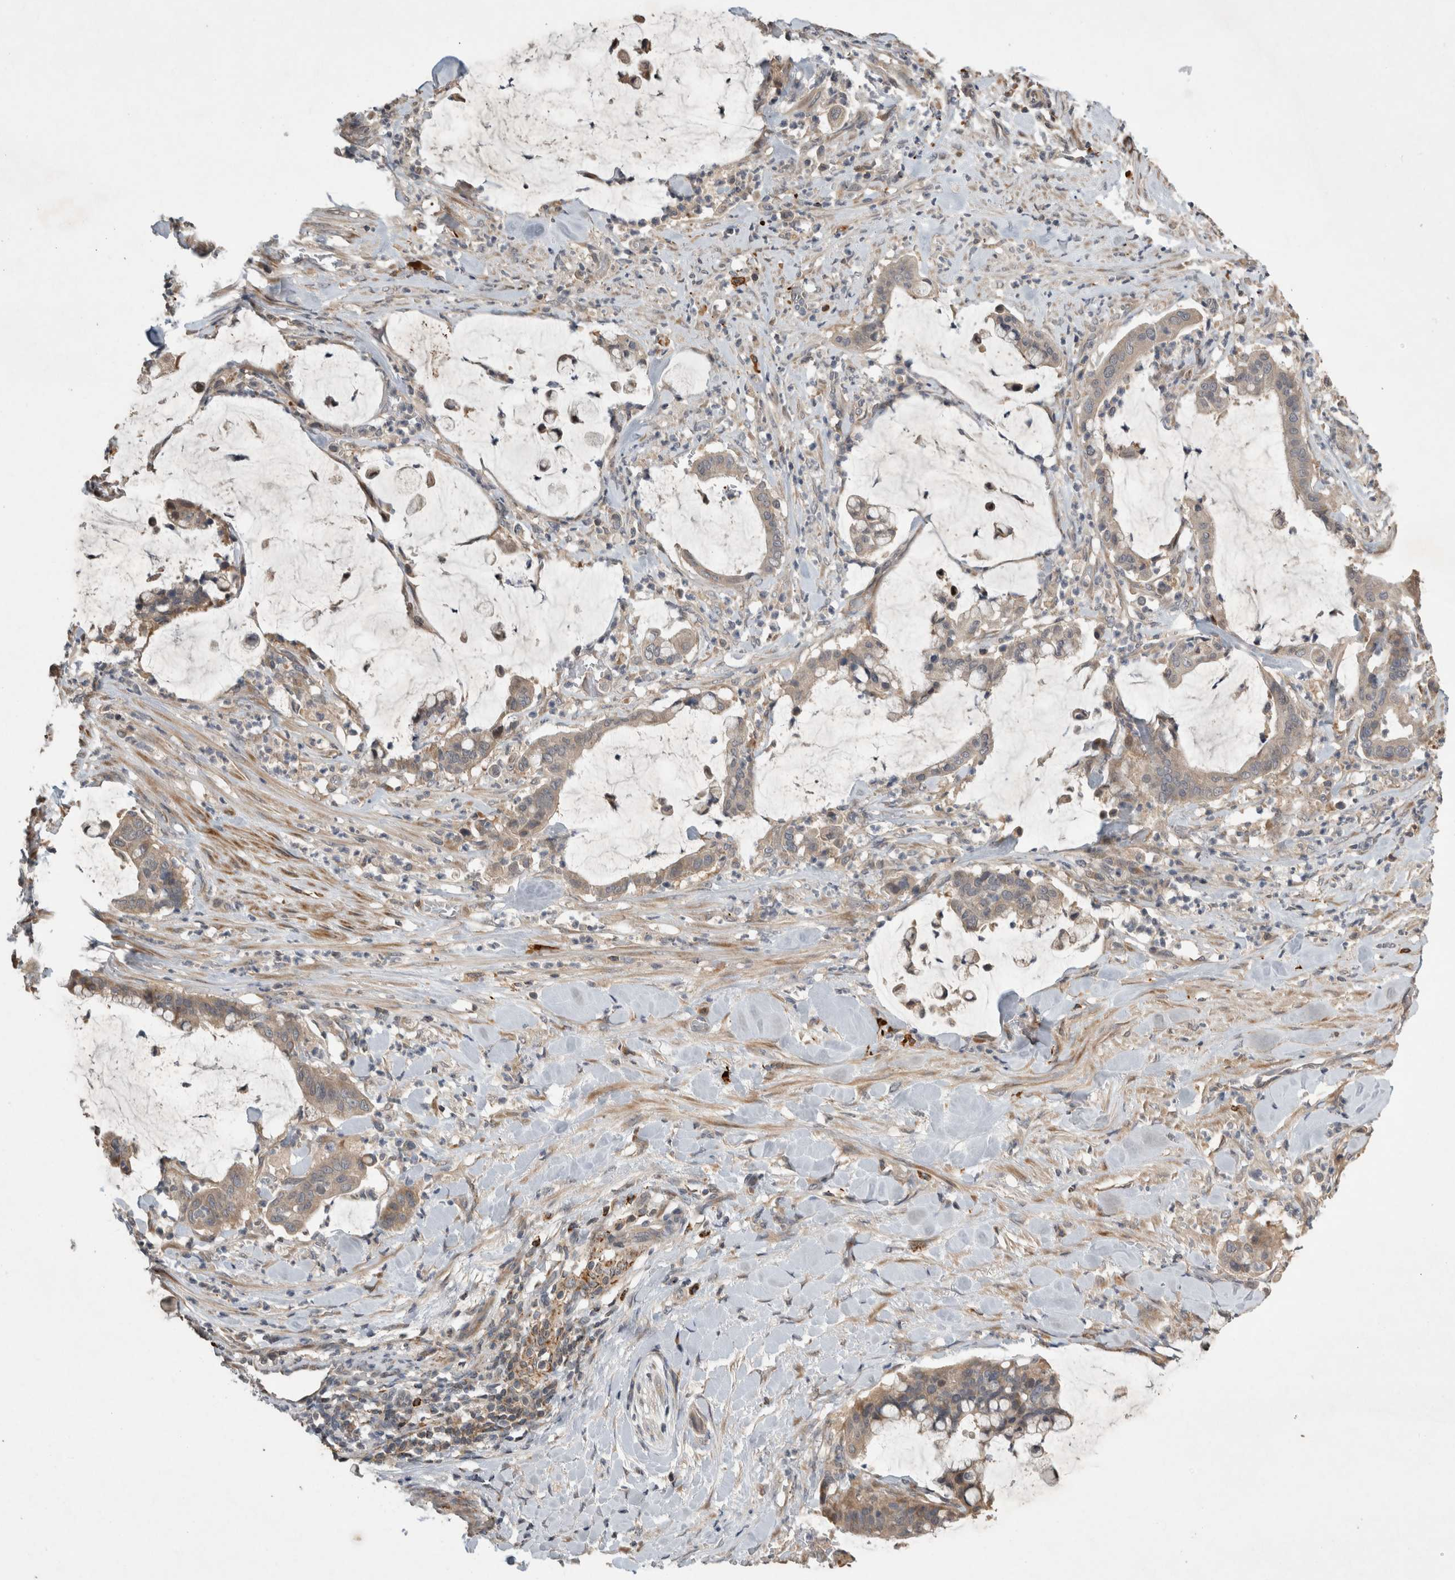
{"staining": {"intensity": "weak", "quantity": "25%-75%", "location": "cytoplasmic/membranous"}, "tissue": "pancreatic cancer", "cell_type": "Tumor cells", "image_type": "cancer", "snomed": [{"axis": "morphology", "description": "Adenocarcinoma, NOS"}, {"axis": "topography", "description": "Pancreas"}], "caption": "A micrograph of adenocarcinoma (pancreatic) stained for a protein demonstrates weak cytoplasmic/membranous brown staining in tumor cells.", "gene": "SERAC1", "patient": {"sex": "male", "age": 41}}